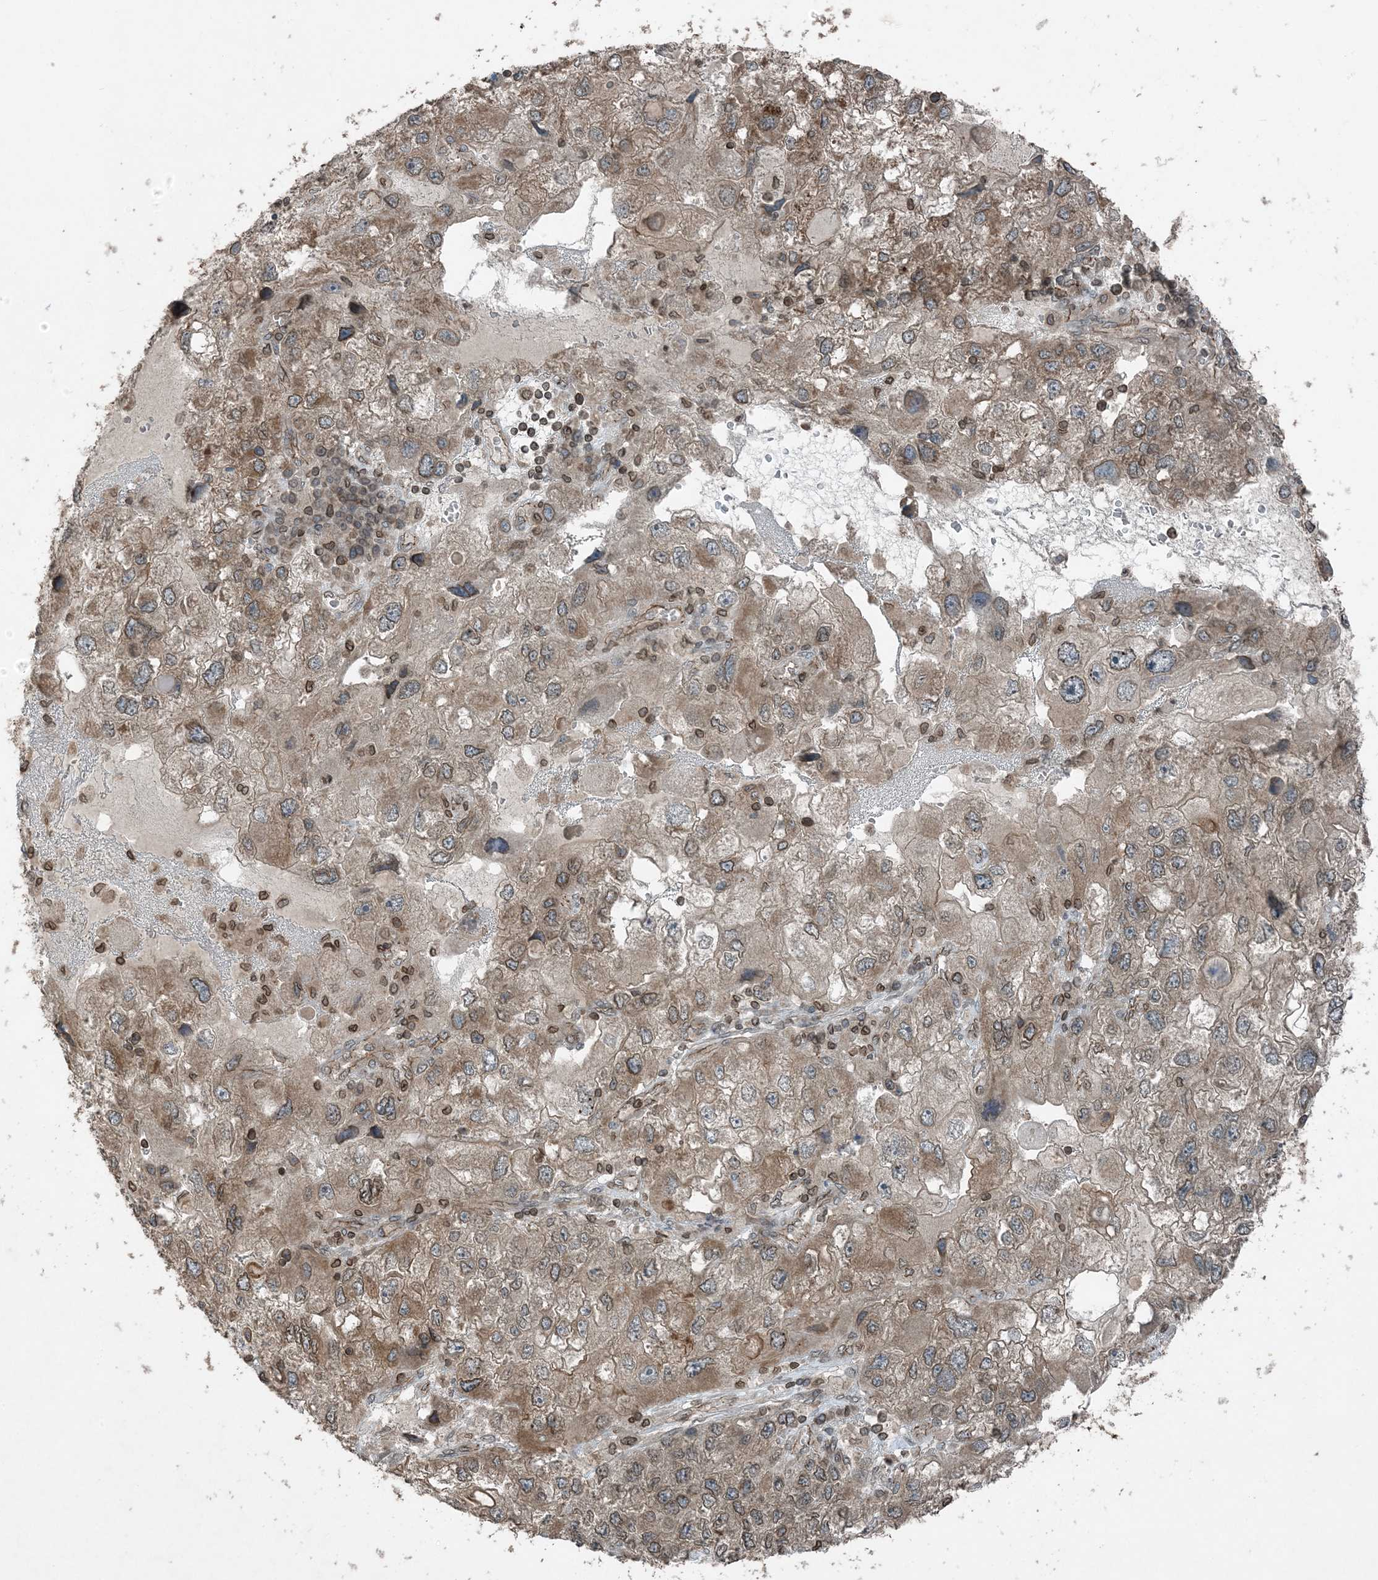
{"staining": {"intensity": "moderate", "quantity": ">75%", "location": "cytoplasmic/membranous,nuclear"}, "tissue": "endometrial cancer", "cell_type": "Tumor cells", "image_type": "cancer", "snomed": [{"axis": "morphology", "description": "Adenocarcinoma, NOS"}, {"axis": "topography", "description": "Endometrium"}], "caption": "An immunohistochemistry (IHC) micrograph of tumor tissue is shown. Protein staining in brown labels moderate cytoplasmic/membranous and nuclear positivity in endometrial cancer (adenocarcinoma) within tumor cells.", "gene": "ZFAND2B", "patient": {"sex": "female", "age": 49}}